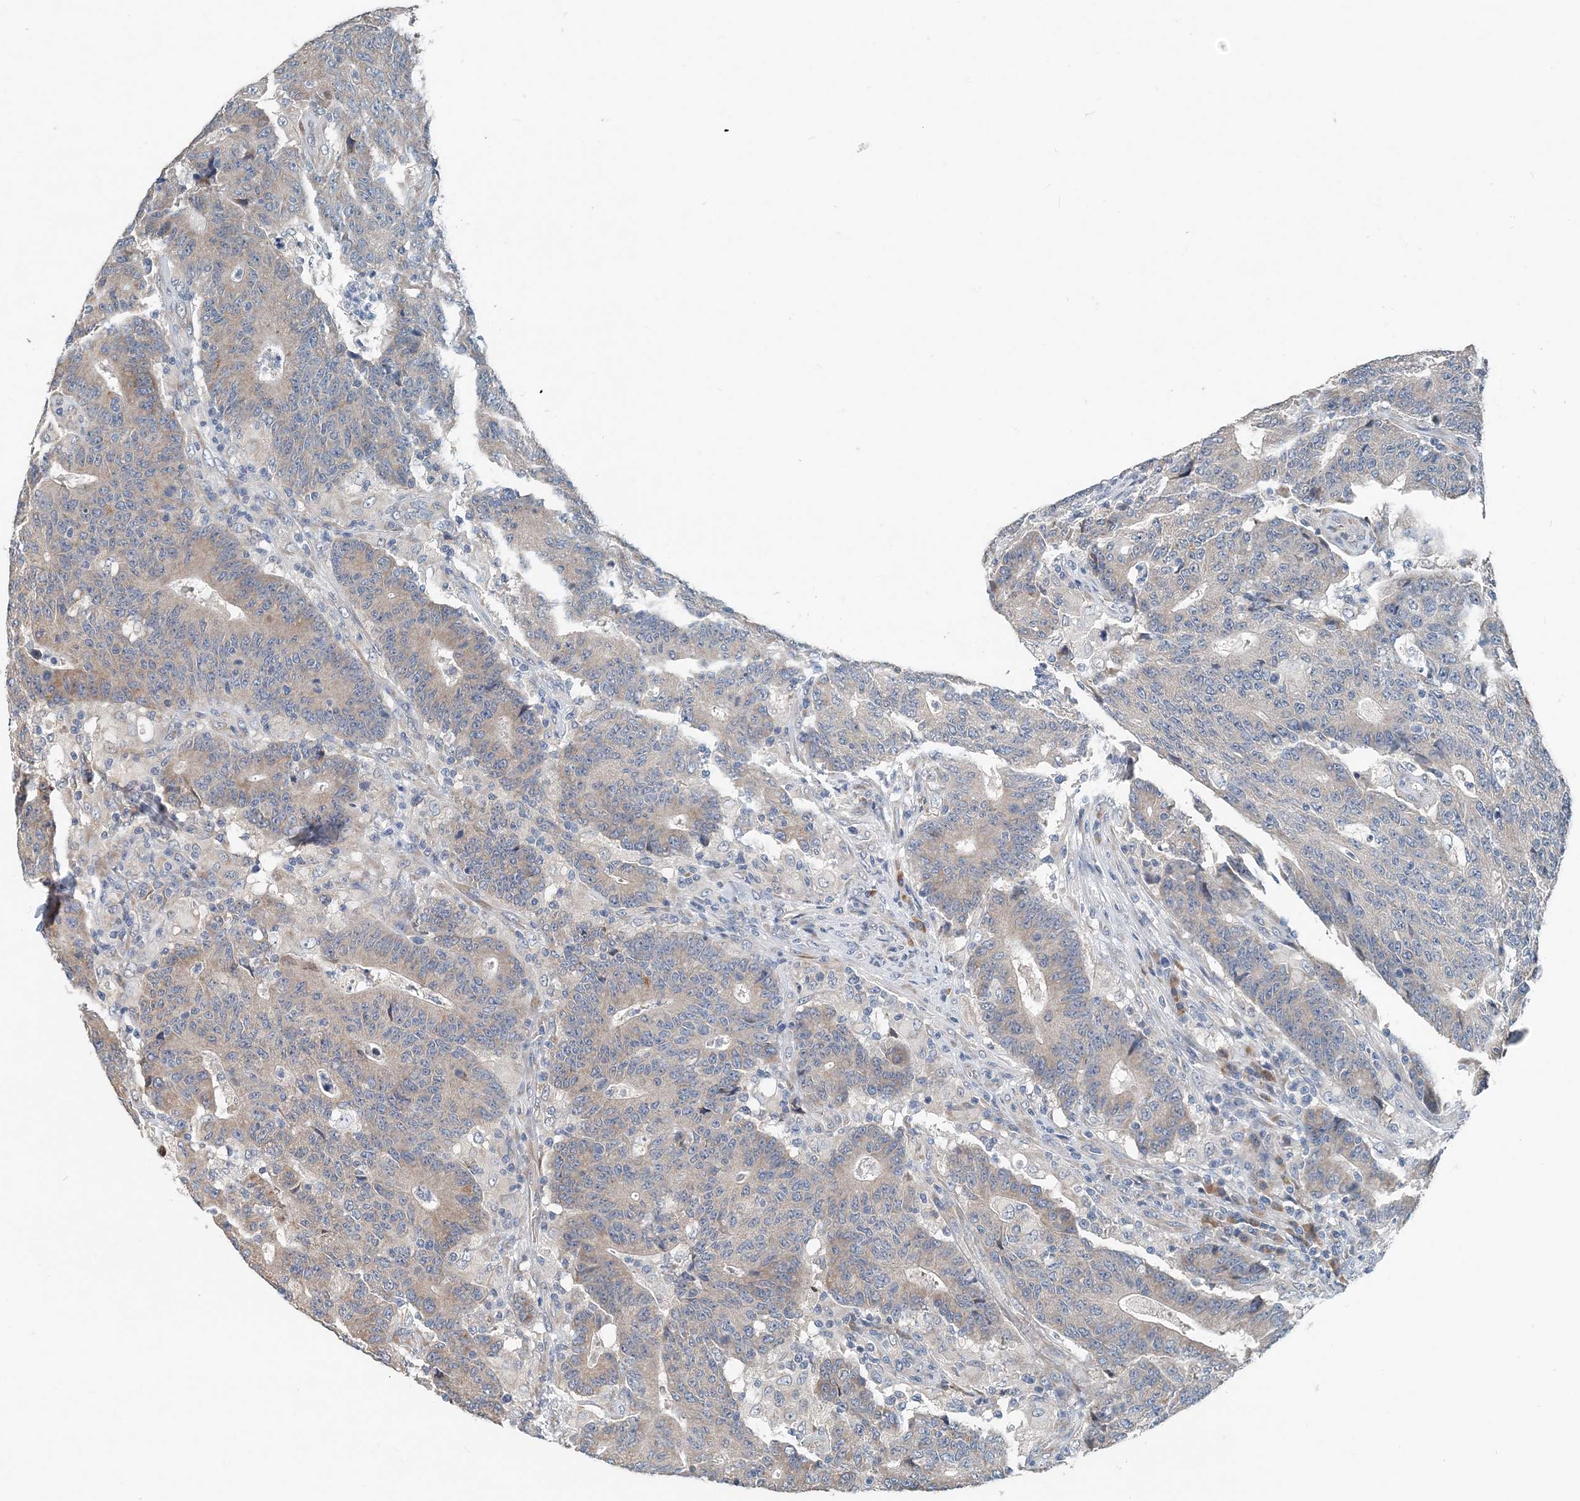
{"staining": {"intensity": "weak", "quantity": "<25%", "location": "cytoplasmic/membranous"}, "tissue": "colorectal cancer", "cell_type": "Tumor cells", "image_type": "cancer", "snomed": [{"axis": "morphology", "description": "Normal tissue, NOS"}, {"axis": "morphology", "description": "Adenocarcinoma, NOS"}, {"axis": "topography", "description": "Colon"}], "caption": "Tumor cells show no significant positivity in colorectal cancer (adenocarcinoma).", "gene": "EEF1A2", "patient": {"sex": "female", "age": 75}}